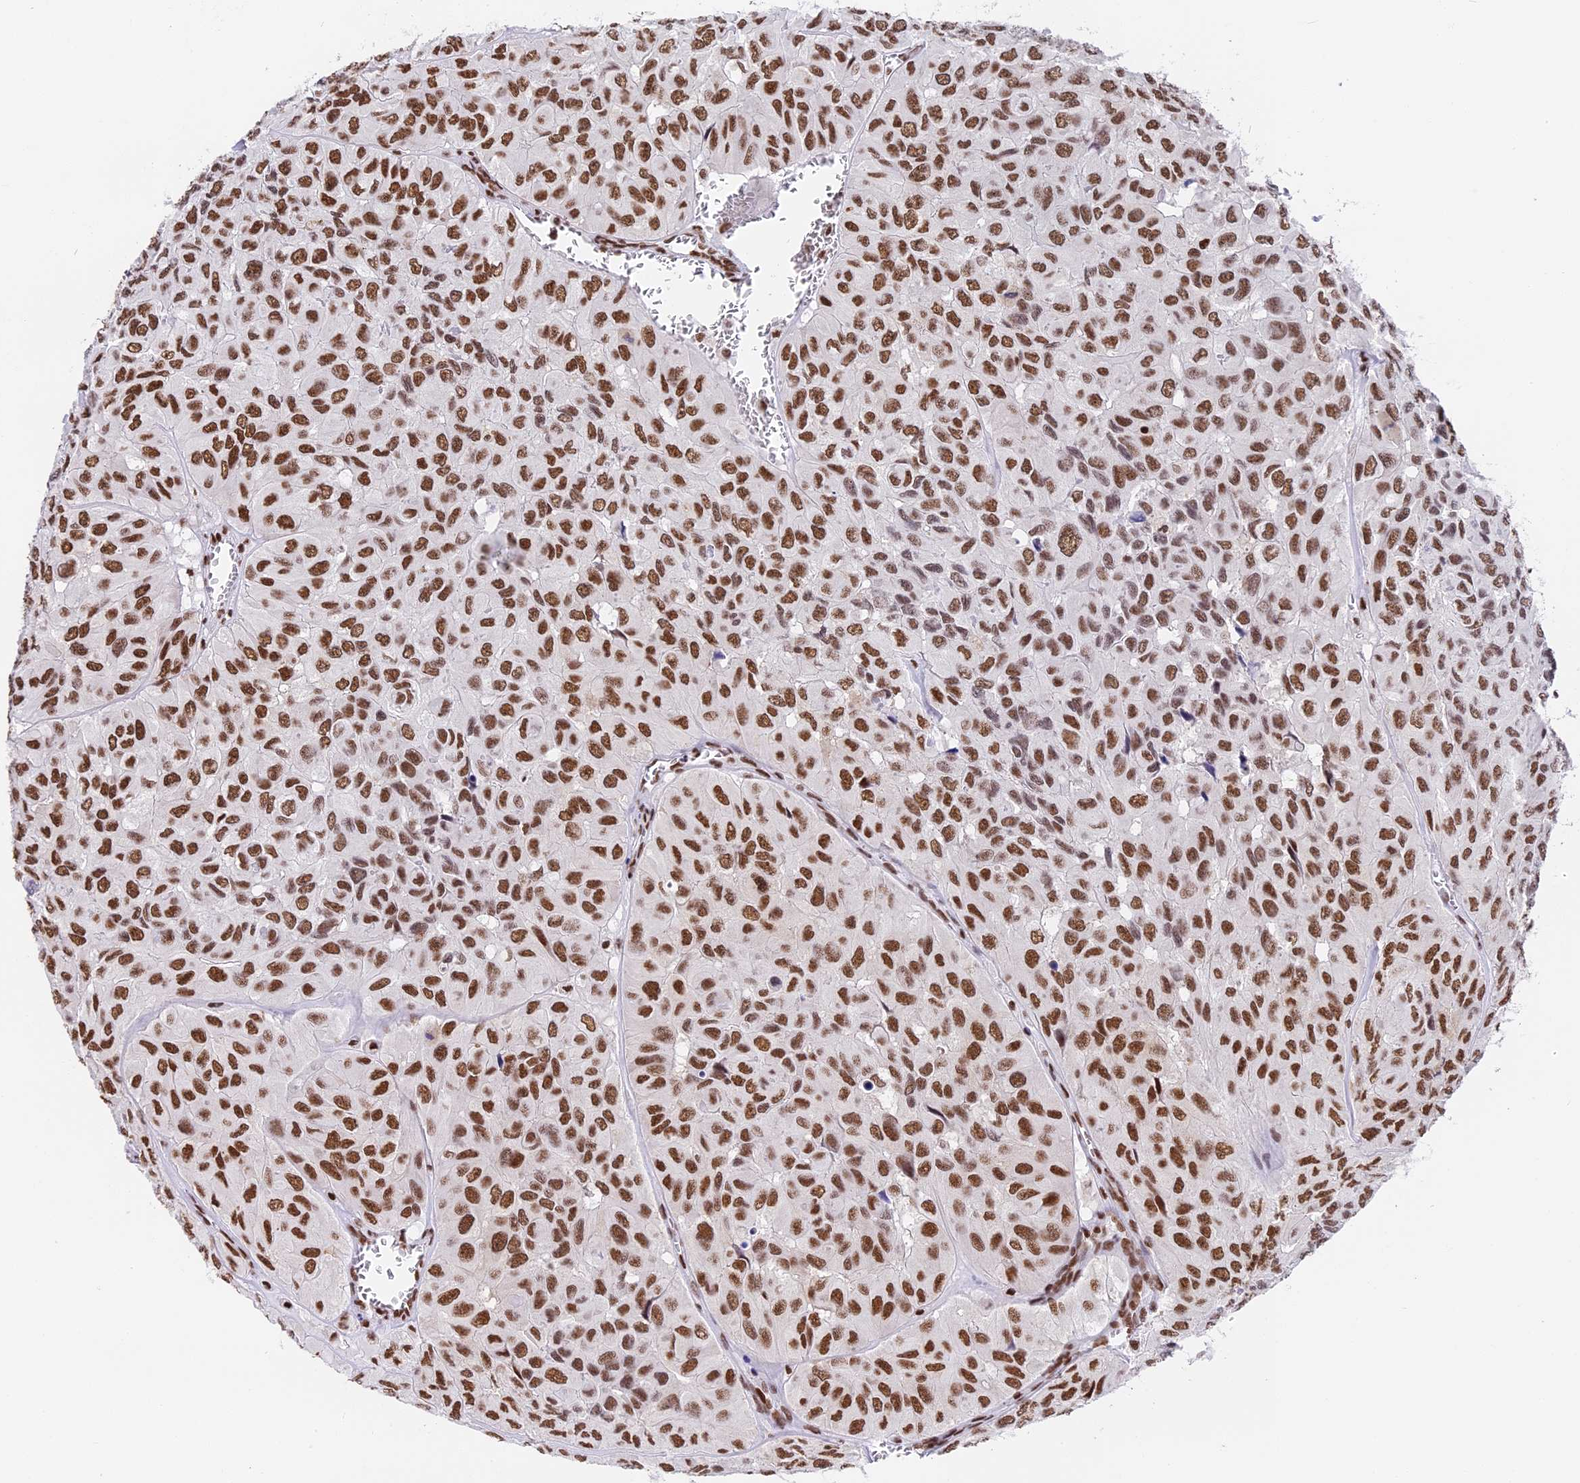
{"staining": {"intensity": "strong", "quantity": ">75%", "location": "nuclear"}, "tissue": "head and neck cancer", "cell_type": "Tumor cells", "image_type": "cancer", "snomed": [{"axis": "morphology", "description": "Adenocarcinoma, NOS"}, {"axis": "topography", "description": "Salivary gland, NOS"}, {"axis": "topography", "description": "Head-Neck"}], "caption": "Adenocarcinoma (head and neck) was stained to show a protein in brown. There is high levels of strong nuclear expression in about >75% of tumor cells. The staining was performed using DAB, with brown indicating positive protein expression. Nuclei are stained blue with hematoxylin.", "gene": "SBNO1", "patient": {"sex": "female", "age": 76}}